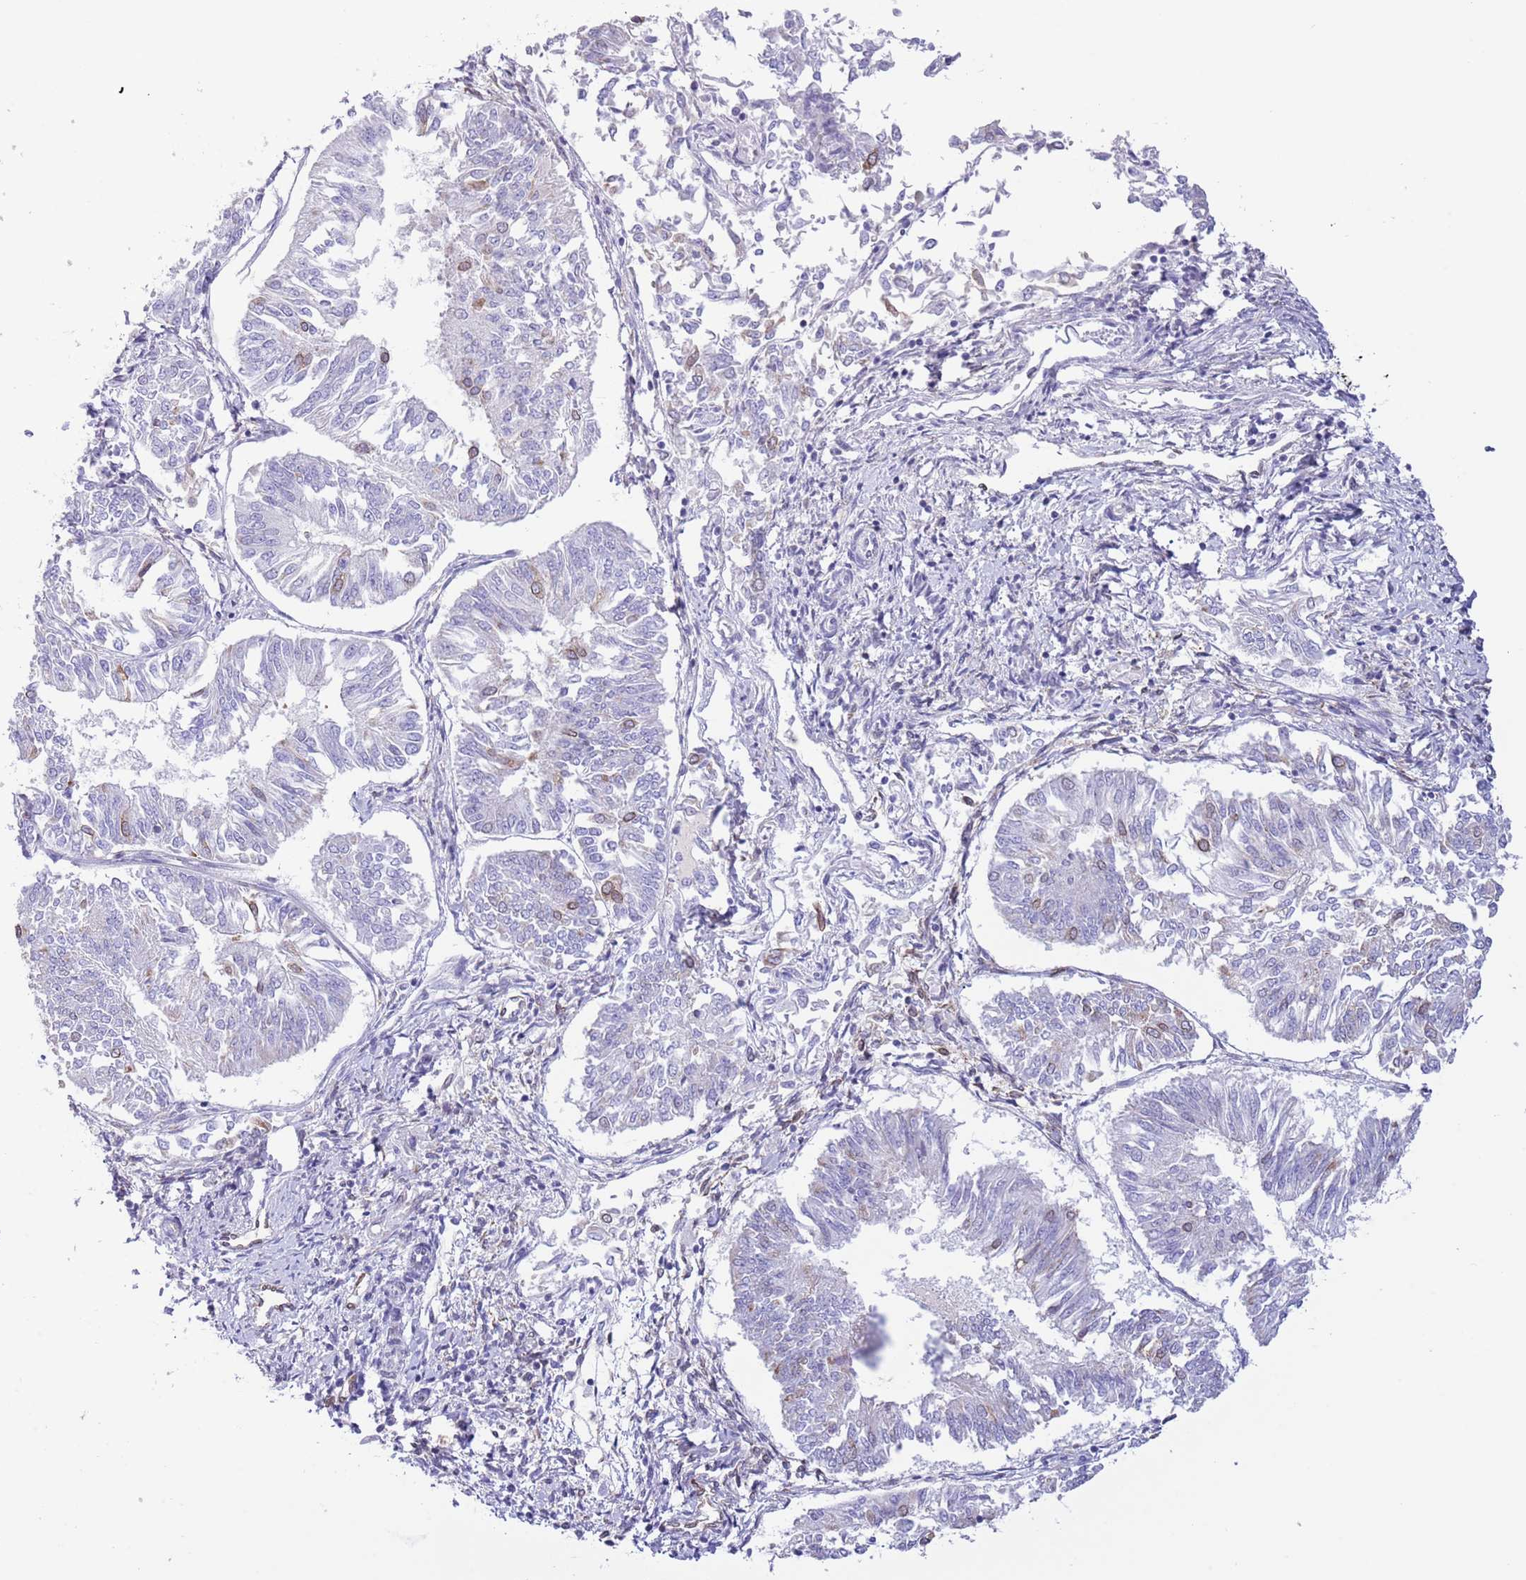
{"staining": {"intensity": "negative", "quantity": "none", "location": "none"}, "tissue": "endometrial cancer", "cell_type": "Tumor cells", "image_type": "cancer", "snomed": [{"axis": "morphology", "description": "Adenocarcinoma, NOS"}, {"axis": "topography", "description": "Endometrium"}], "caption": "Immunohistochemistry image of human endometrial cancer (adenocarcinoma) stained for a protein (brown), which demonstrates no staining in tumor cells. (DAB (3,3'-diaminobenzidine) immunohistochemistry (IHC) visualized using brightfield microscopy, high magnification).", "gene": "EBPL", "patient": {"sex": "female", "age": 58}}